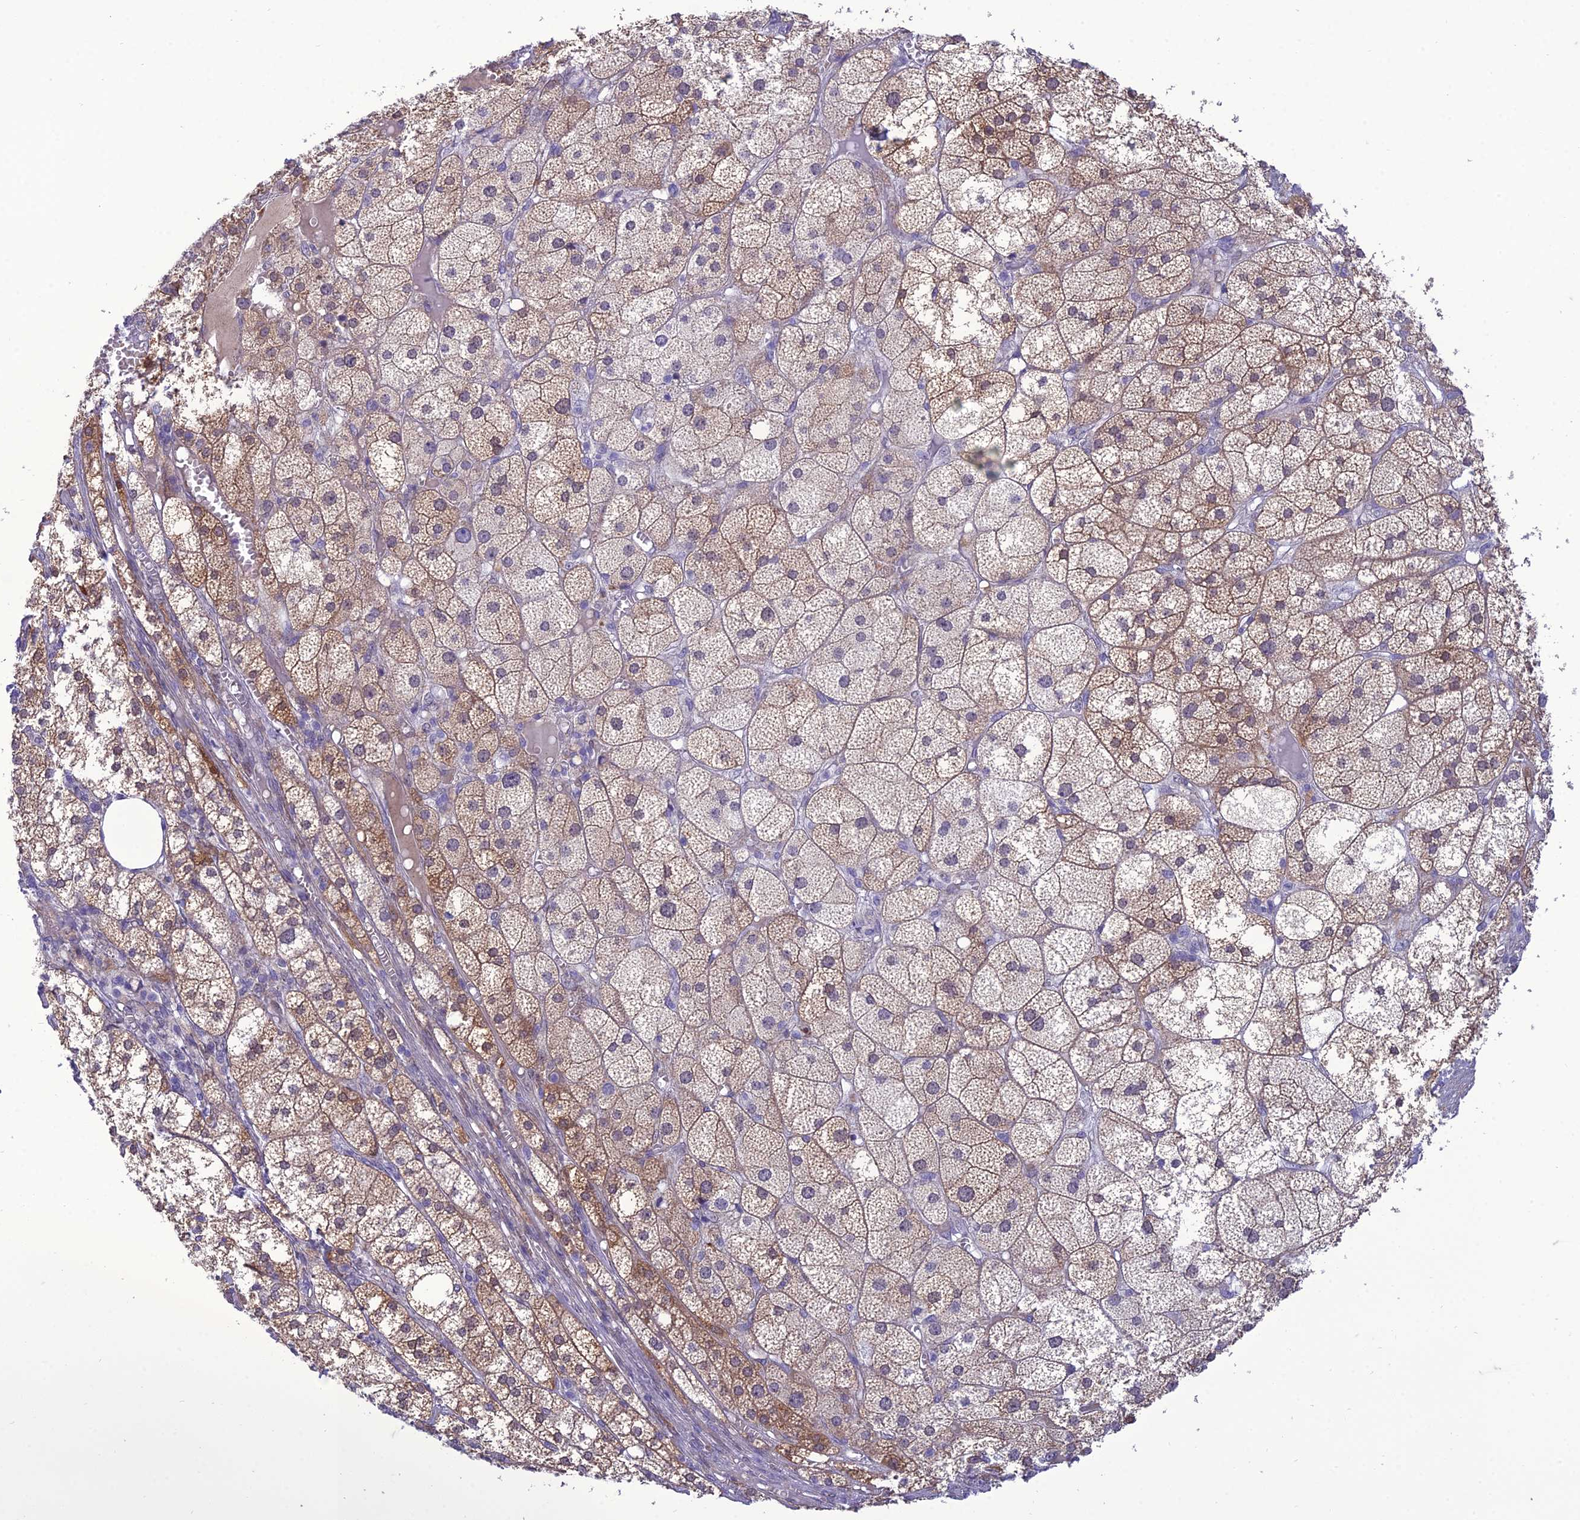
{"staining": {"intensity": "moderate", "quantity": "25%-75%", "location": "cytoplasmic/membranous"}, "tissue": "adrenal gland", "cell_type": "Glandular cells", "image_type": "normal", "snomed": [{"axis": "morphology", "description": "Normal tissue, NOS"}, {"axis": "topography", "description": "Adrenal gland"}], "caption": "A high-resolution histopathology image shows immunohistochemistry staining of normal adrenal gland, which reveals moderate cytoplasmic/membranous expression in about 25%-75% of glandular cells. (DAB (3,3'-diaminobenzidine) IHC with brightfield microscopy, high magnification).", "gene": "ANKS4B", "patient": {"sex": "female", "age": 61}}